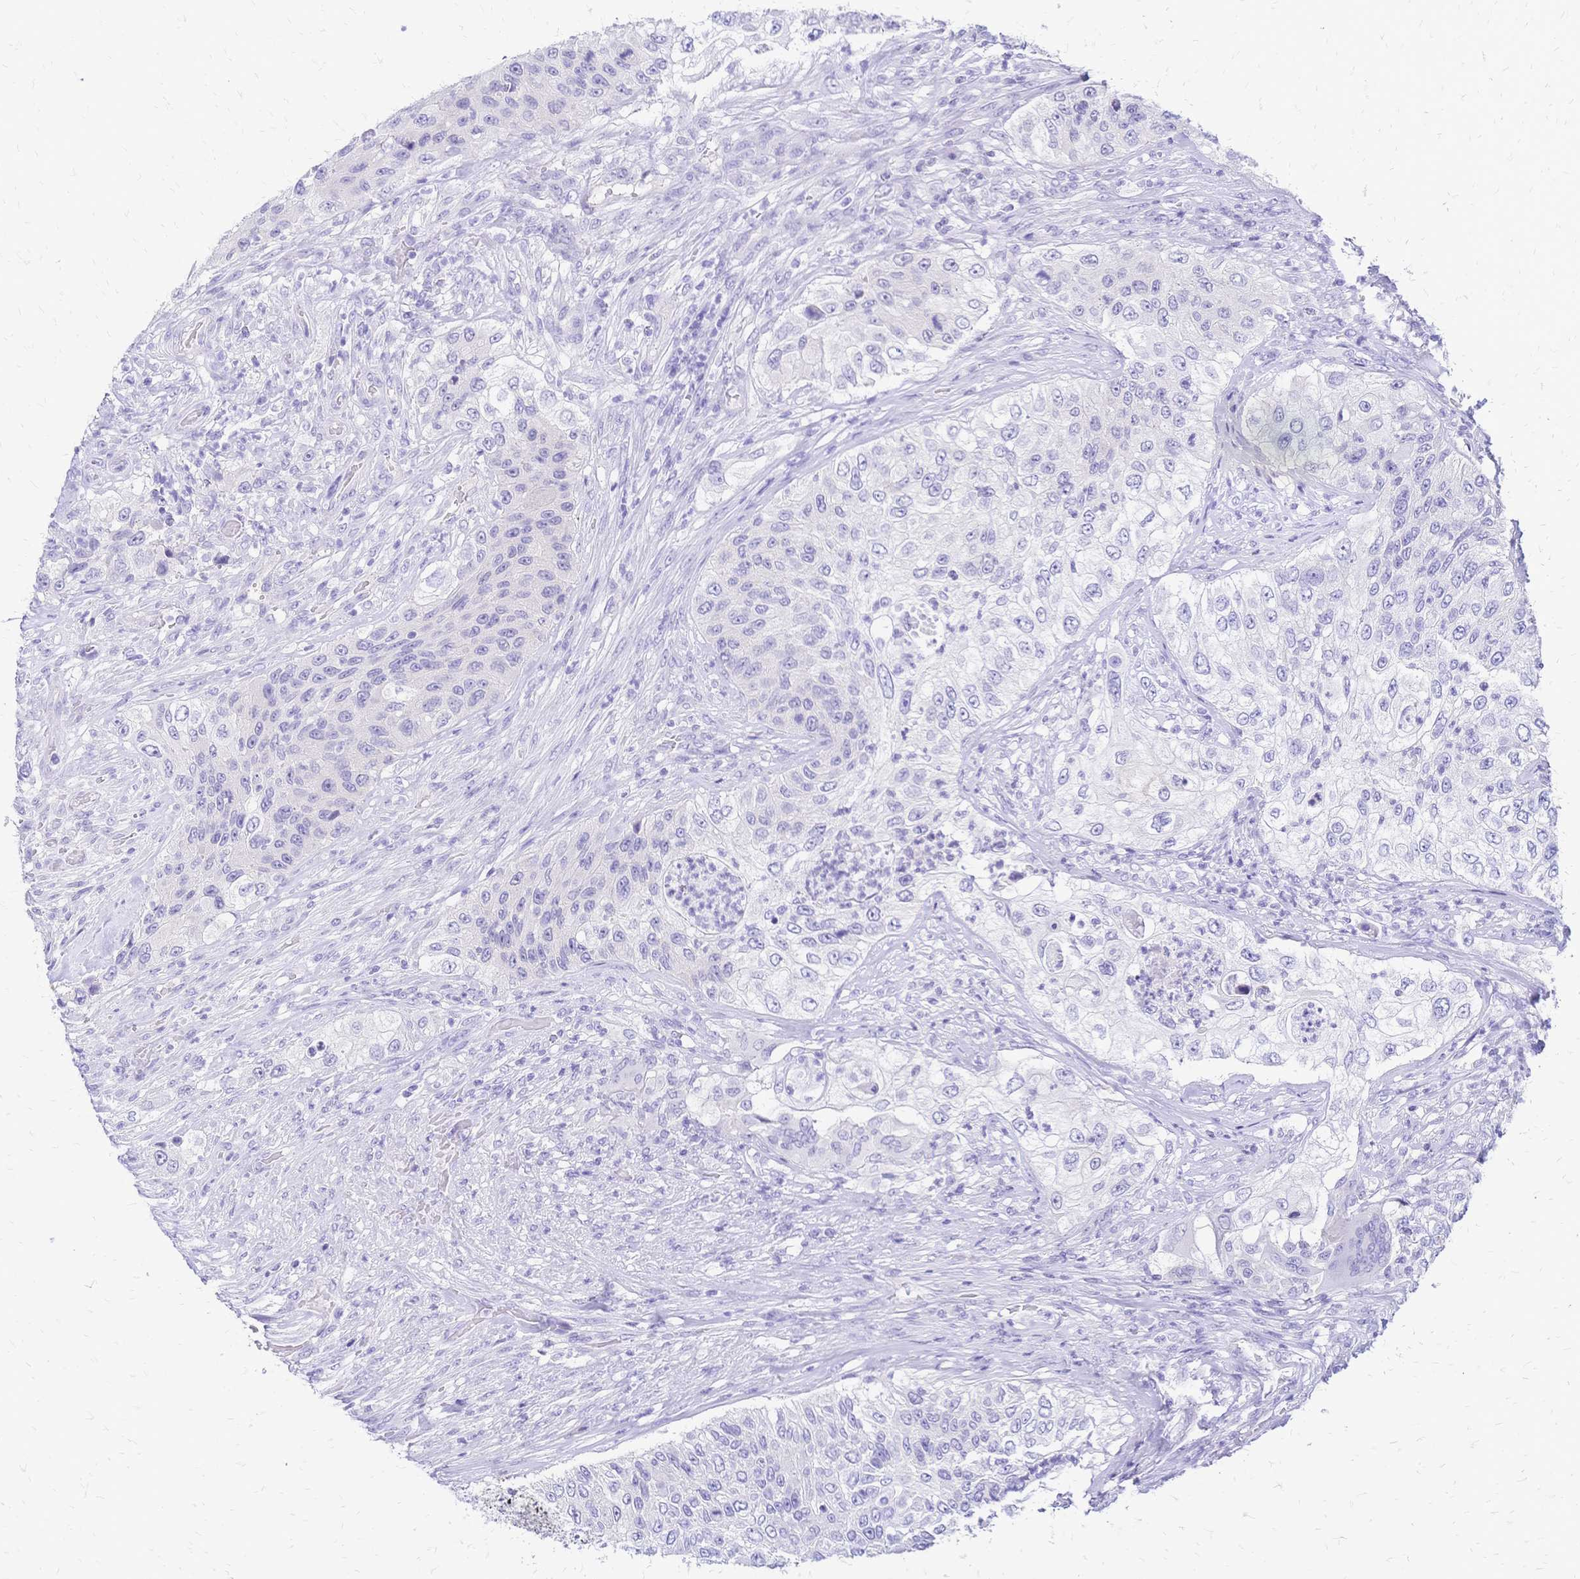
{"staining": {"intensity": "weak", "quantity": "<25%", "location": "cytoplasmic/membranous"}, "tissue": "urothelial cancer", "cell_type": "Tumor cells", "image_type": "cancer", "snomed": [{"axis": "morphology", "description": "Urothelial carcinoma, High grade"}, {"axis": "topography", "description": "Urinary bladder"}], "caption": "Immunohistochemical staining of urothelial carcinoma (high-grade) demonstrates no significant staining in tumor cells. The staining is performed using DAB (3,3'-diaminobenzidine) brown chromogen with nuclei counter-stained in using hematoxylin.", "gene": "FA2H", "patient": {"sex": "female", "age": 60}}